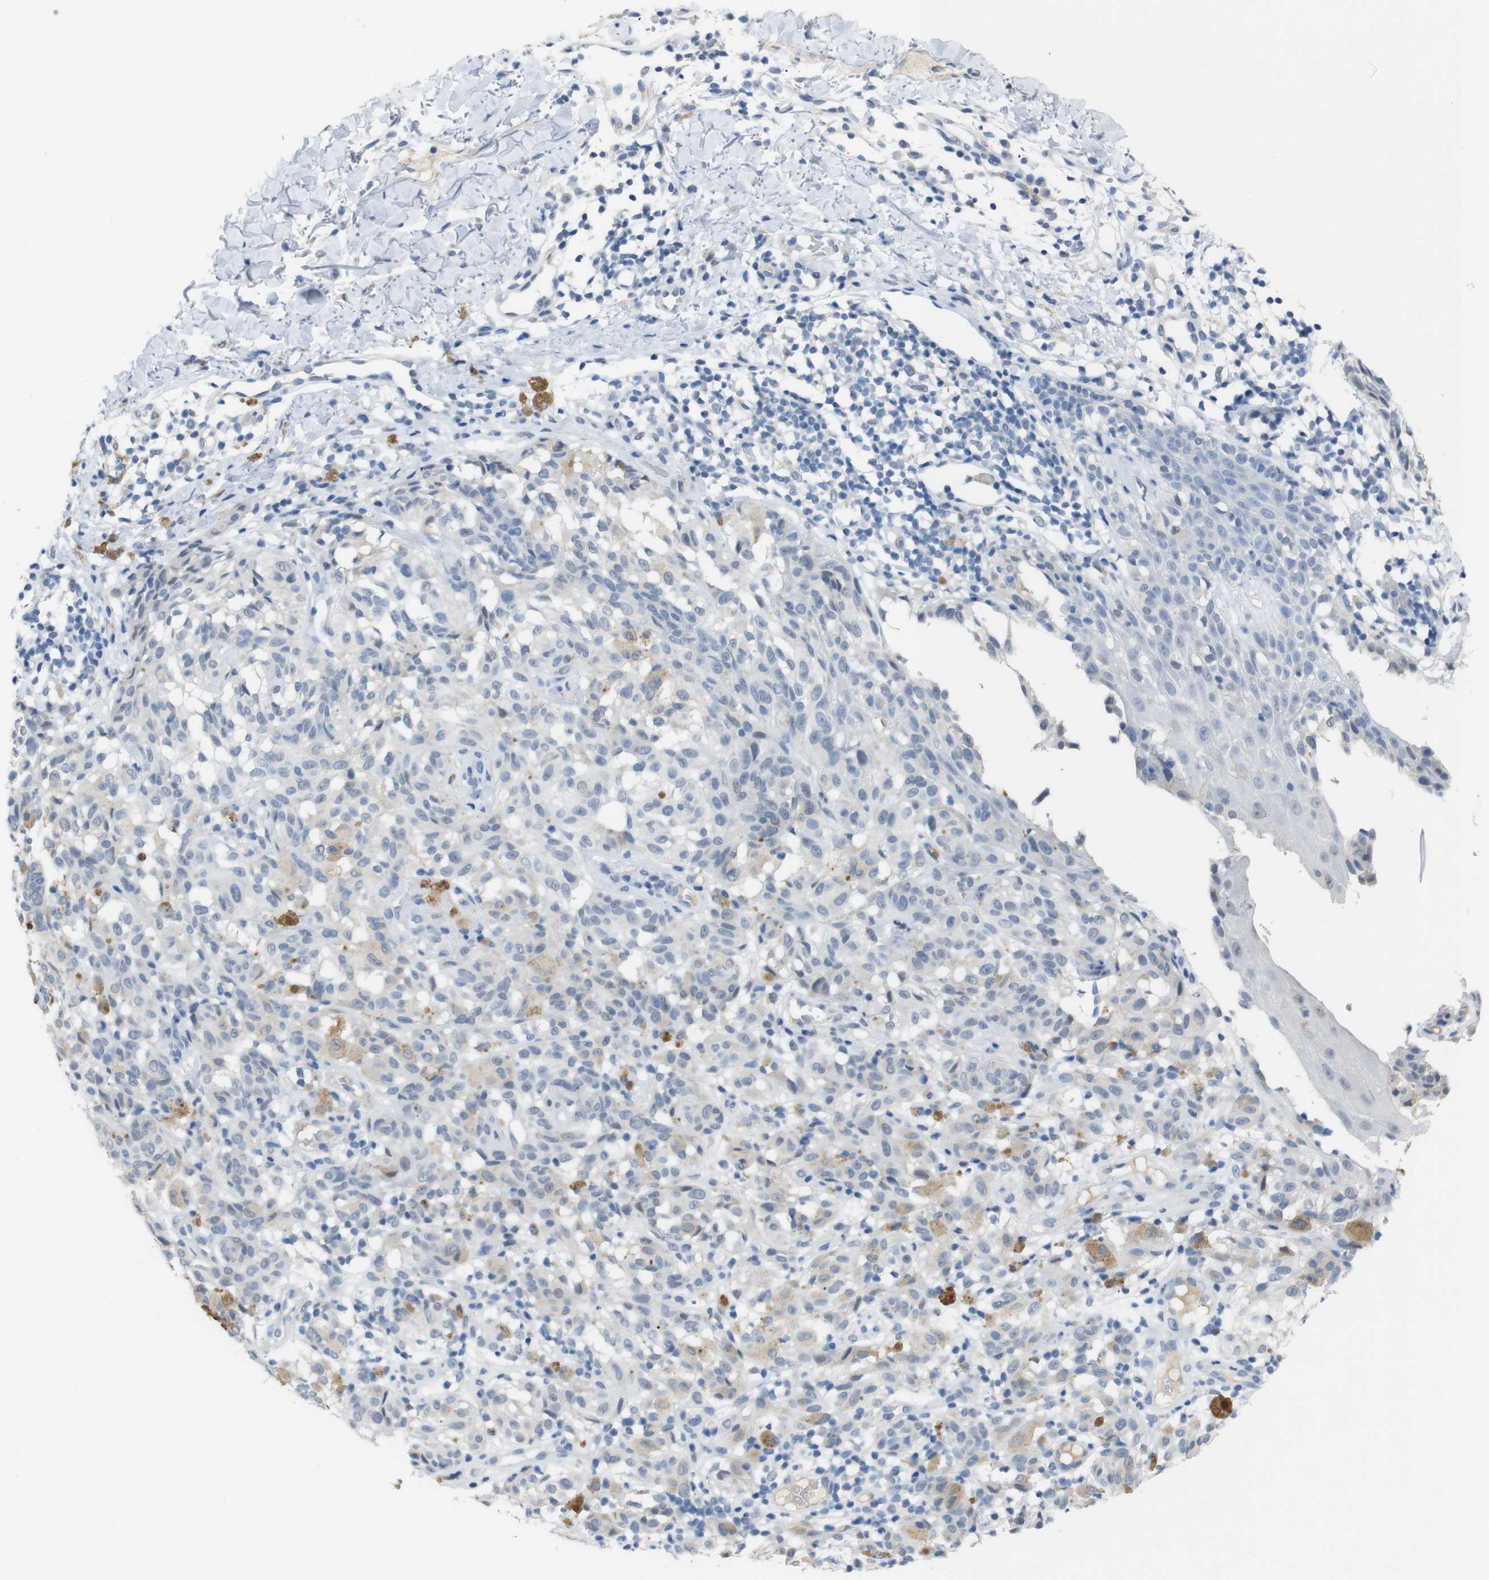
{"staining": {"intensity": "negative", "quantity": "none", "location": "none"}, "tissue": "melanoma", "cell_type": "Tumor cells", "image_type": "cancer", "snomed": [{"axis": "morphology", "description": "Malignant melanoma, NOS"}, {"axis": "topography", "description": "Skin"}], "caption": "This image is of malignant melanoma stained with immunohistochemistry to label a protein in brown with the nuclei are counter-stained blue. There is no positivity in tumor cells.", "gene": "CHRM5", "patient": {"sex": "female", "age": 46}}